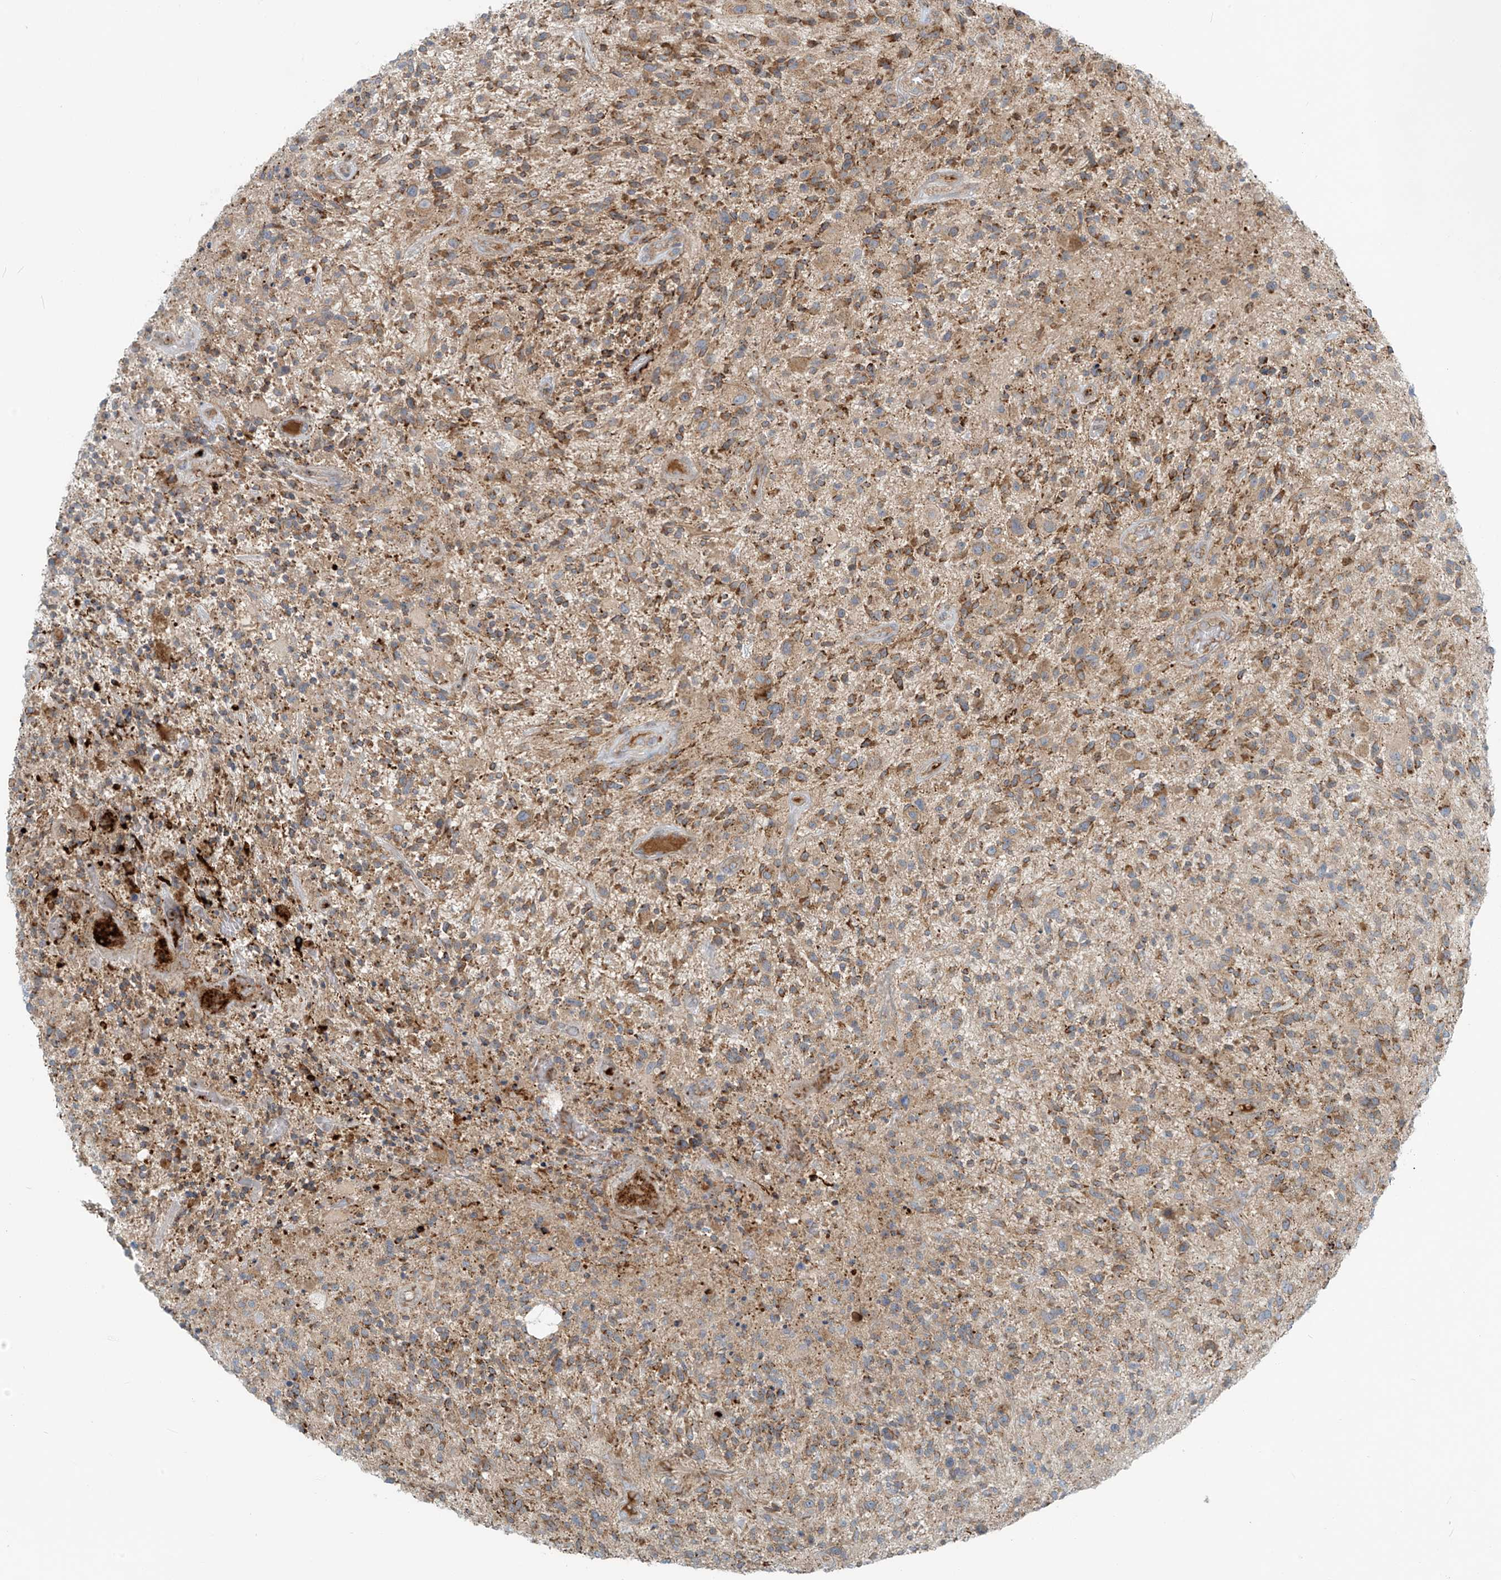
{"staining": {"intensity": "moderate", "quantity": ">75%", "location": "cytoplasmic/membranous"}, "tissue": "glioma", "cell_type": "Tumor cells", "image_type": "cancer", "snomed": [{"axis": "morphology", "description": "Glioma, malignant, High grade"}, {"axis": "topography", "description": "Brain"}], "caption": "IHC of human malignant glioma (high-grade) demonstrates medium levels of moderate cytoplasmic/membranous positivity in about >75% of tumor cells.", "gene": "LZTS3", "patient": {"sex": "male", "age": 47}}